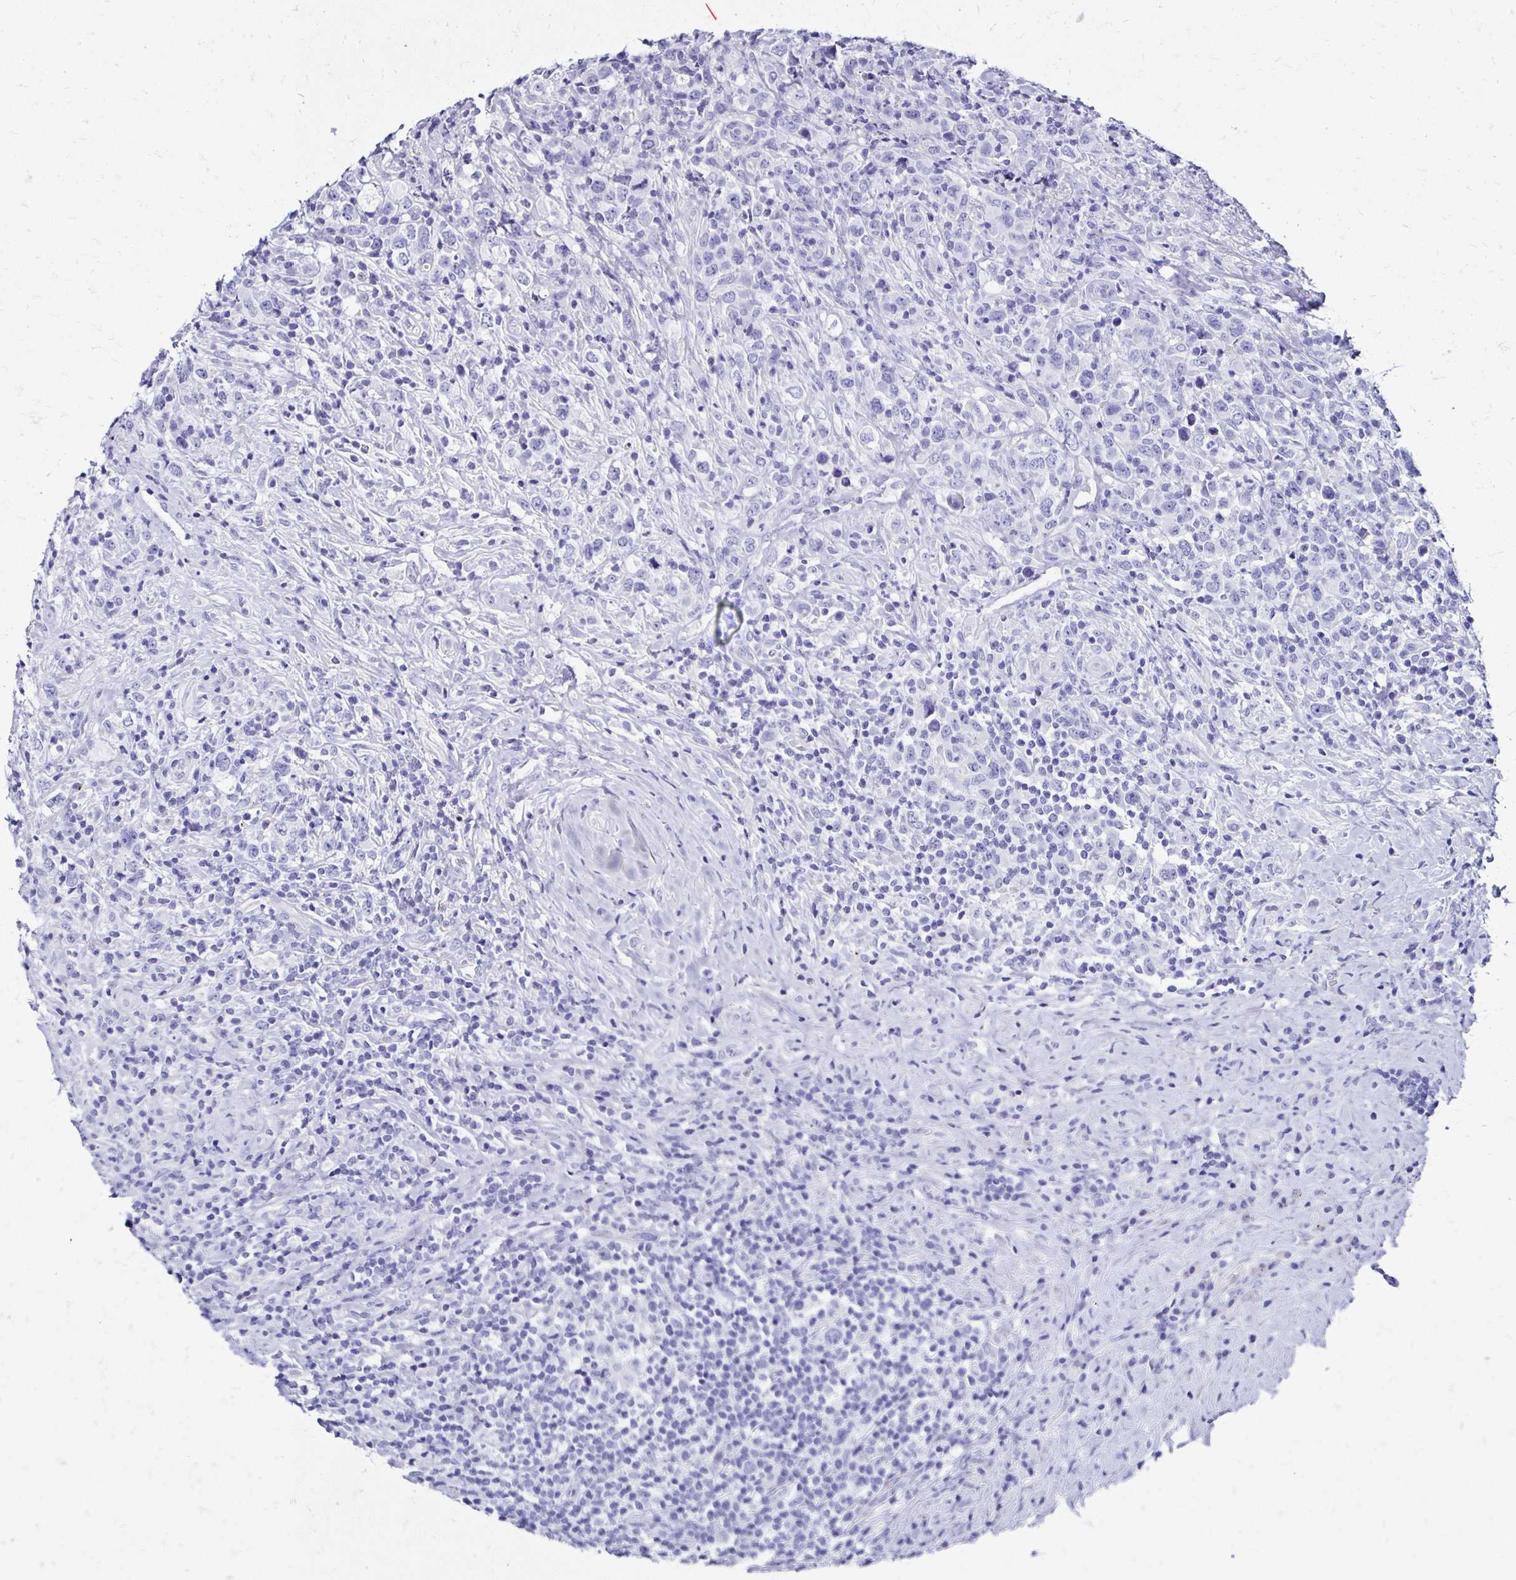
{"staining": {"intensity": "negative", "quantity": "none", "location": "none"}, "tissue": "lymphoma", "cell_type": "Tumor cells", "image_type": "cancer", "snomed": [{"axis": "morphology", "description": "Hodgkin's disease, NOS"}, {"axis": "topography", "description": "Lymph node"}], "caption": "There is no significant expression in tumor cells of lymphoma.", "gene": "KCNT1", "patient": {"sex": "female", "age": 18}}